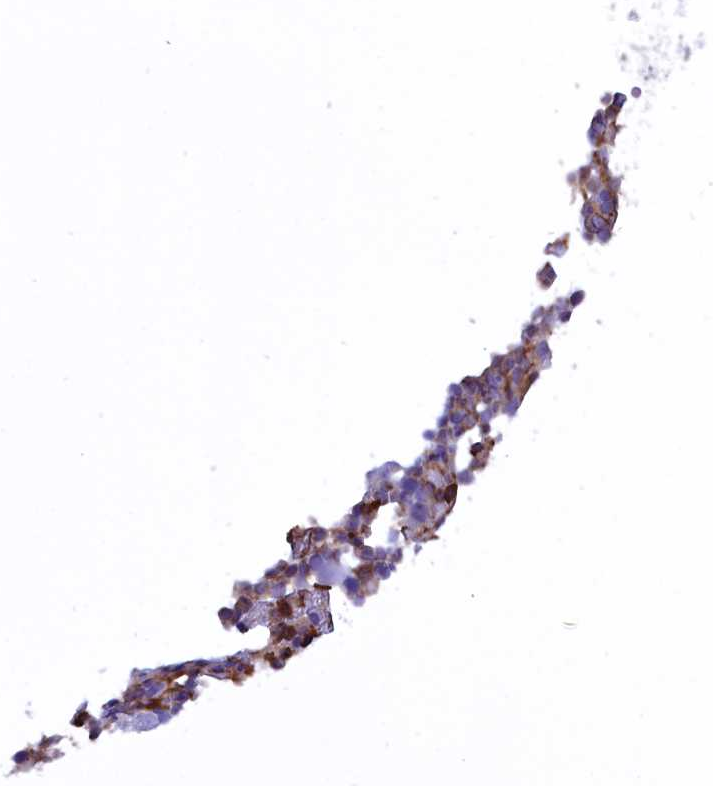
{"staining": {"intensity": "moderate", "quantity": "<25%", "location": "cytoplasmic/membranous"}, "tissue": "bone marrow", "cell_type": "Hematopoietic cells", "image_type": "normal", "snomed": [{"axis": "morphology", "description": "Normal tissue, NOS"}, {"axis": "topography", "description": "Bone marrow"}], "caption": "Immunohistochemical staining of unremarkable human bone marrow reveals low levels of moderate cytoplasmic/membranous positivity in approximately <25% of hematopoietic cells. Immunohistochemistry (ihc) stains the protein in brown and the nuclei are stained blue.", "gene": "SEPTIN9", "patient": {"sex": "female", "age": 82}}